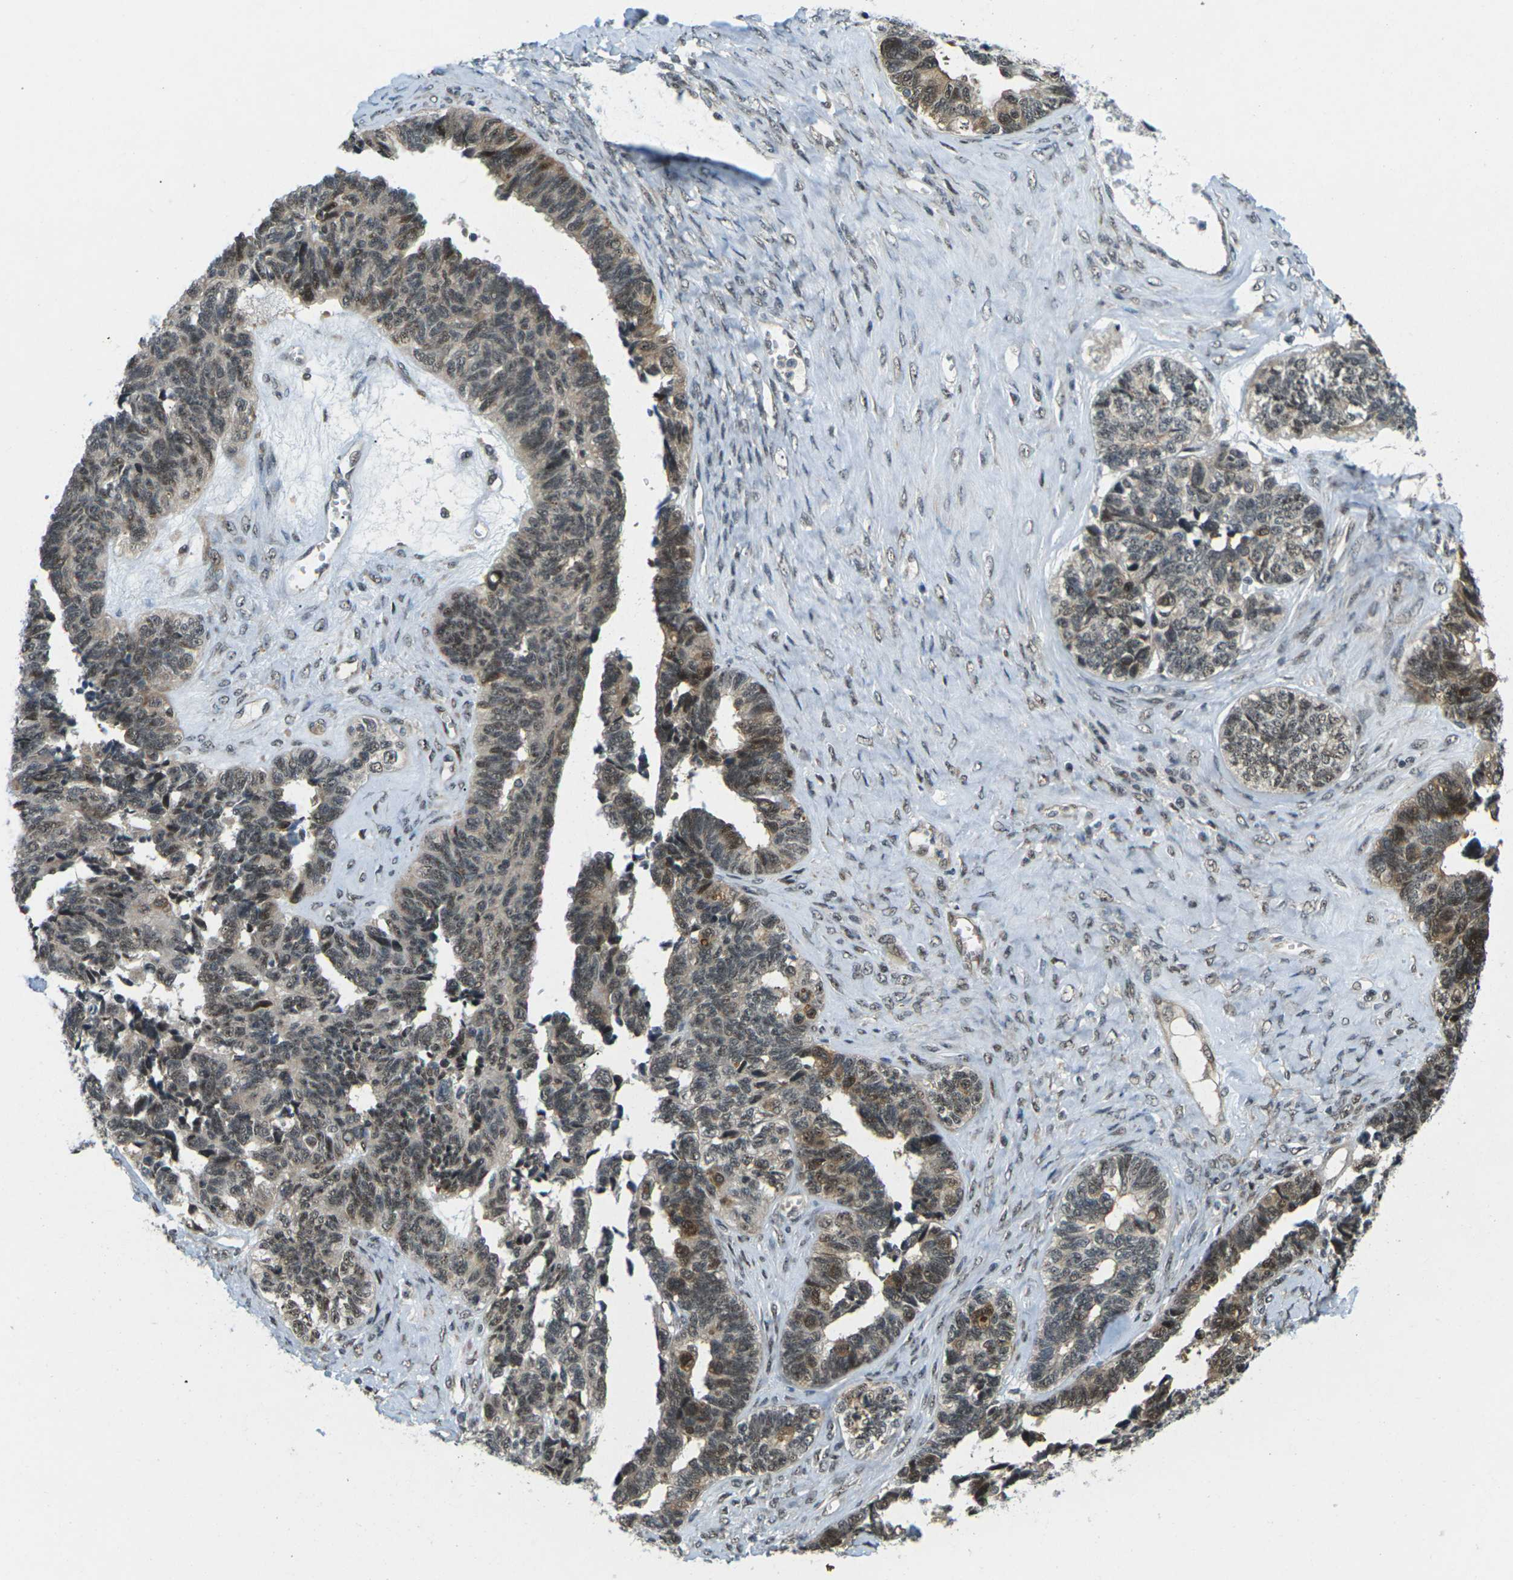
{"staining": {"intensity": "moderate", "quantity": ">75%", "location": "cytoplasmic/membranous,nuclear"}, "tissue": "ovarian cancer", "cell_type": "Tumor cells", "image_type": "cancer", "snomed": [{"axis": "morphology", "description": "Cystadenocarcinoma, serous, NOS"}, {"axis": "topography", "description": "Ovary"}], "caption": "Moderate cytoplasmic/membranous and nuclear protein staining is present in about >75% of tumor cells in ovarian serous cystadenocarcinoma.", "gene": "UBE2S", "patient": {"sex": "female", "age": 79}}